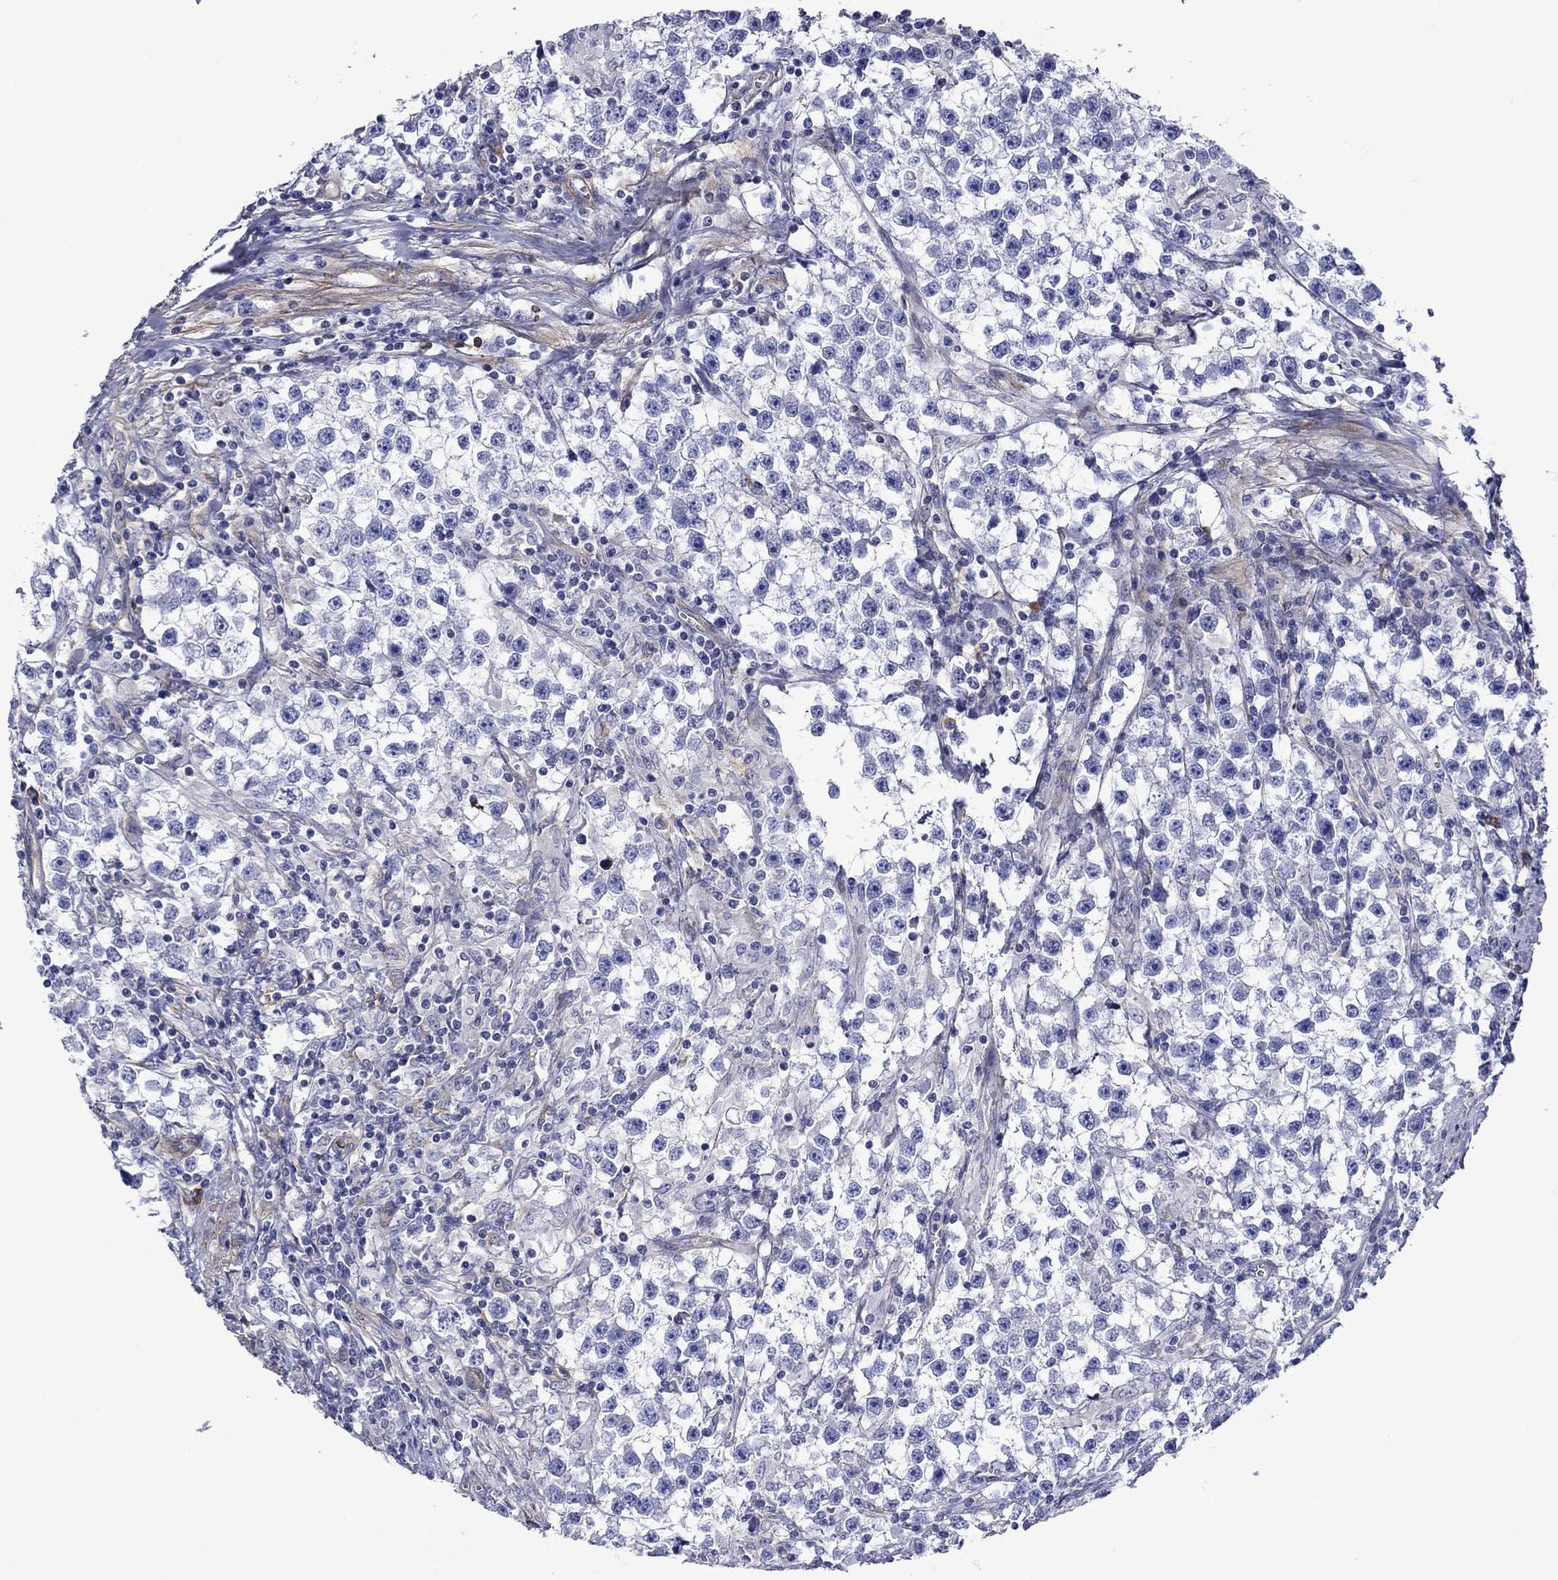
{"staining": {"intensity": "negative", "quantity": "none", "location": "none"}, "tissue": "testis cancer", "cell_type": "Tumor cells", "image_type": "cancer", "snomed": [{"axis": "morphology", "description": "Seminoma, NOS"}, {"axis": "topography", "description": "Testis"}], "caption": "The IHC image has no significant staining in tumor cells of testis seminoma tissue. Nuclei are stained in blue.", "gene": "HSPG2", "patient": {"sex": "male", "age": 59}}